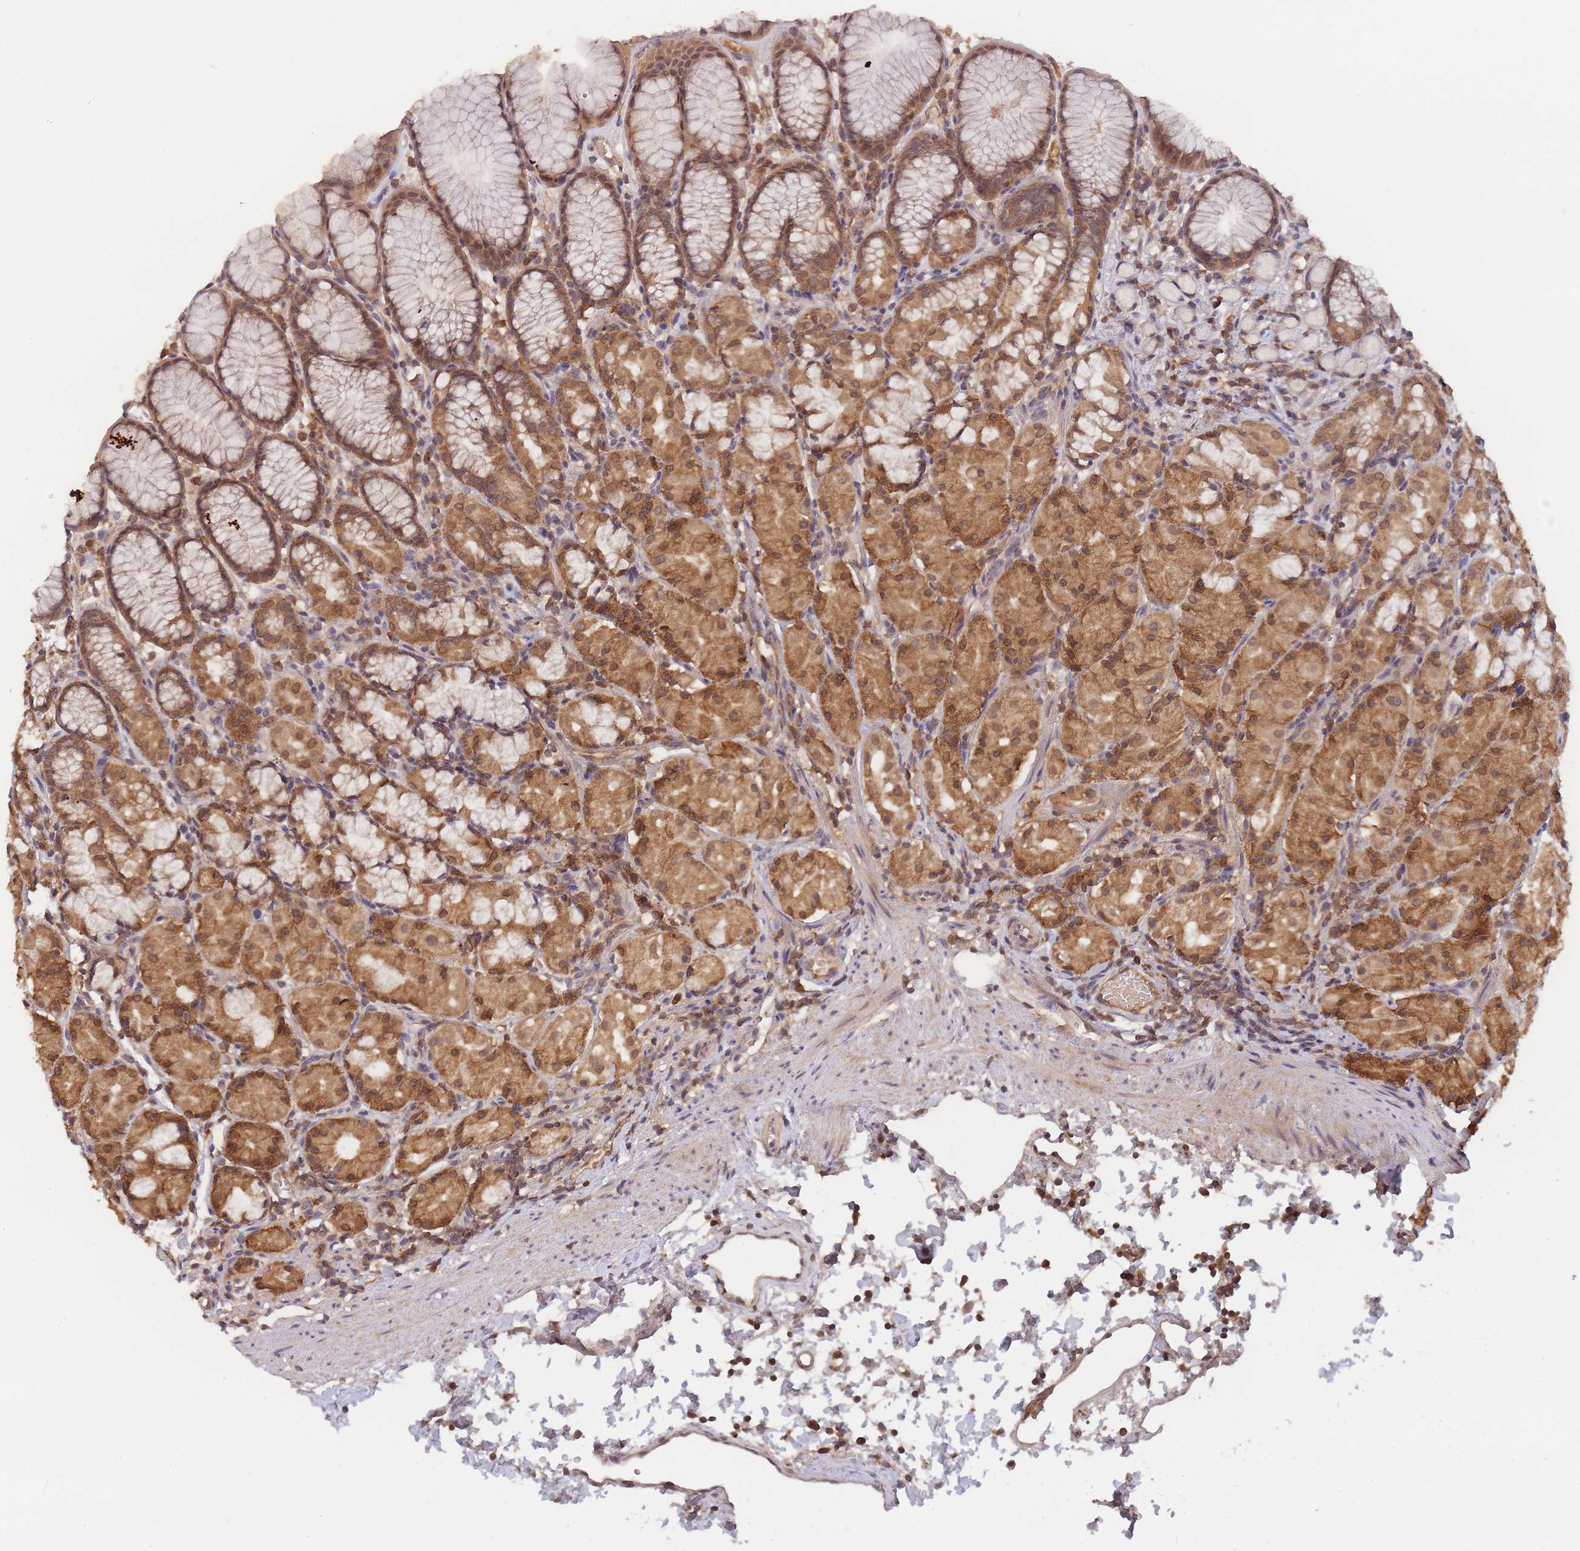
{"staining": {"intensity": "moderate", "quantity": ">75%", "location": "cytoplasmic/membranous,nuclear"}, "tissue": "stomach", "cell_type": "Glandular cells", "image_type": "normal", "snomed": [{"axis": "morphology", "description": "Normal tissue, NOS"}, {"axis": "topography", "description": "Stomach, upper"}], "caption": "Protein staining of benign stomach exhibits moderate cytoplasmic/membranous,nuclear staining in approximately >75% of glandular cells.", "gene": "PIP4P1", "patient": {"sex": "male", "age": 47}}